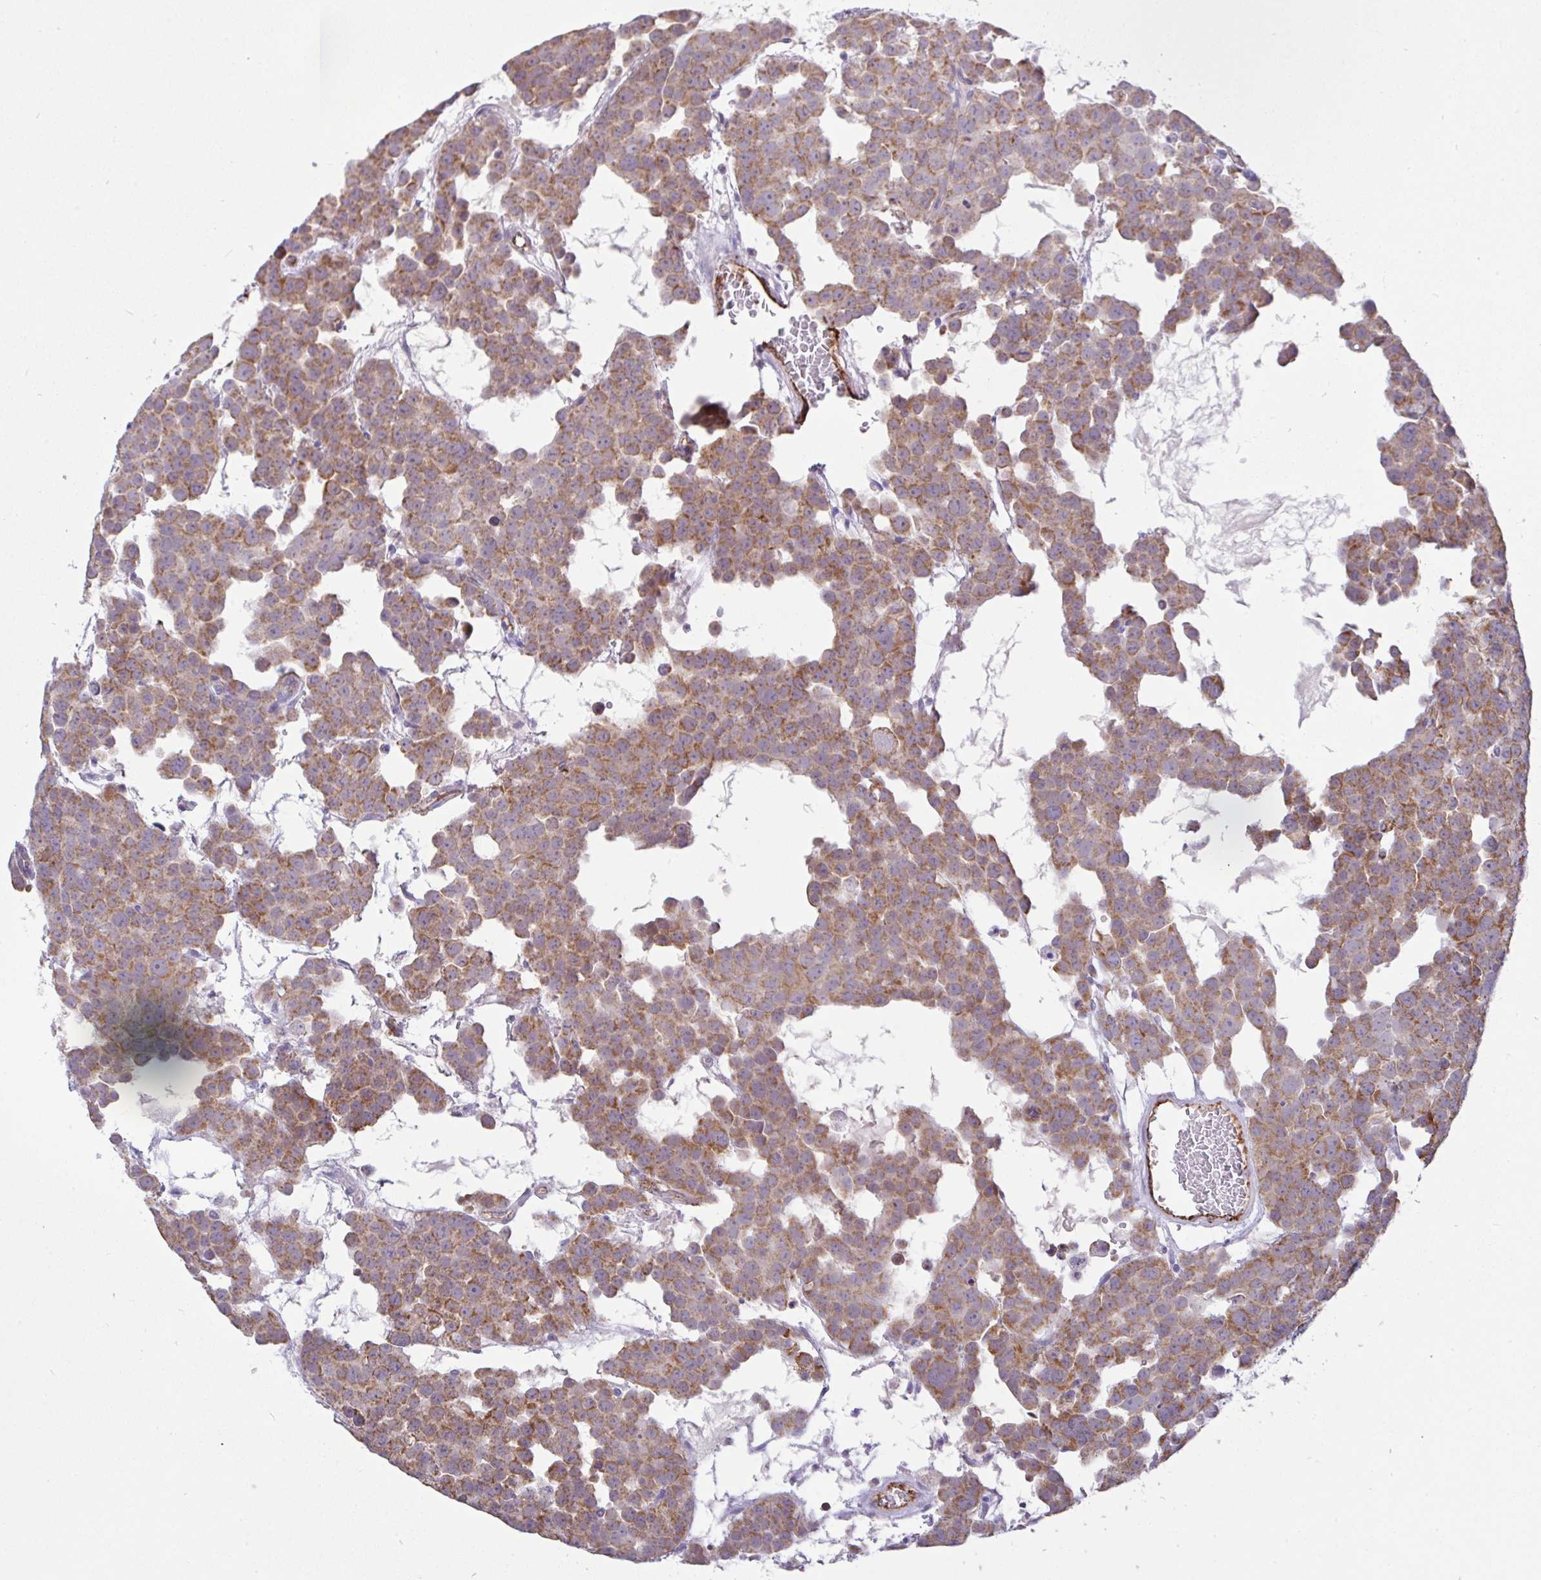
{"staining": {"intensity": "moderate", "quantity": ">75%", "location": "cytoplasmic/membranous"}, "tissue": "testis cancer", "cell_type": "Tumor cells", "image_type": "cancer", "snomed": [{"axis": "morphology", "description": "Seminoma, NOS"}, {"axis": "topography", "description": "Testis"}], "caption": "This image exhibits immunohistochemistry (IHC) staining of human testis cancer, with medium moderate cytoplasmic/membranous staining in about >75% of tumor cells.", "gene": "PLCD4", "patient": {"sex": "male", "age": 71}}